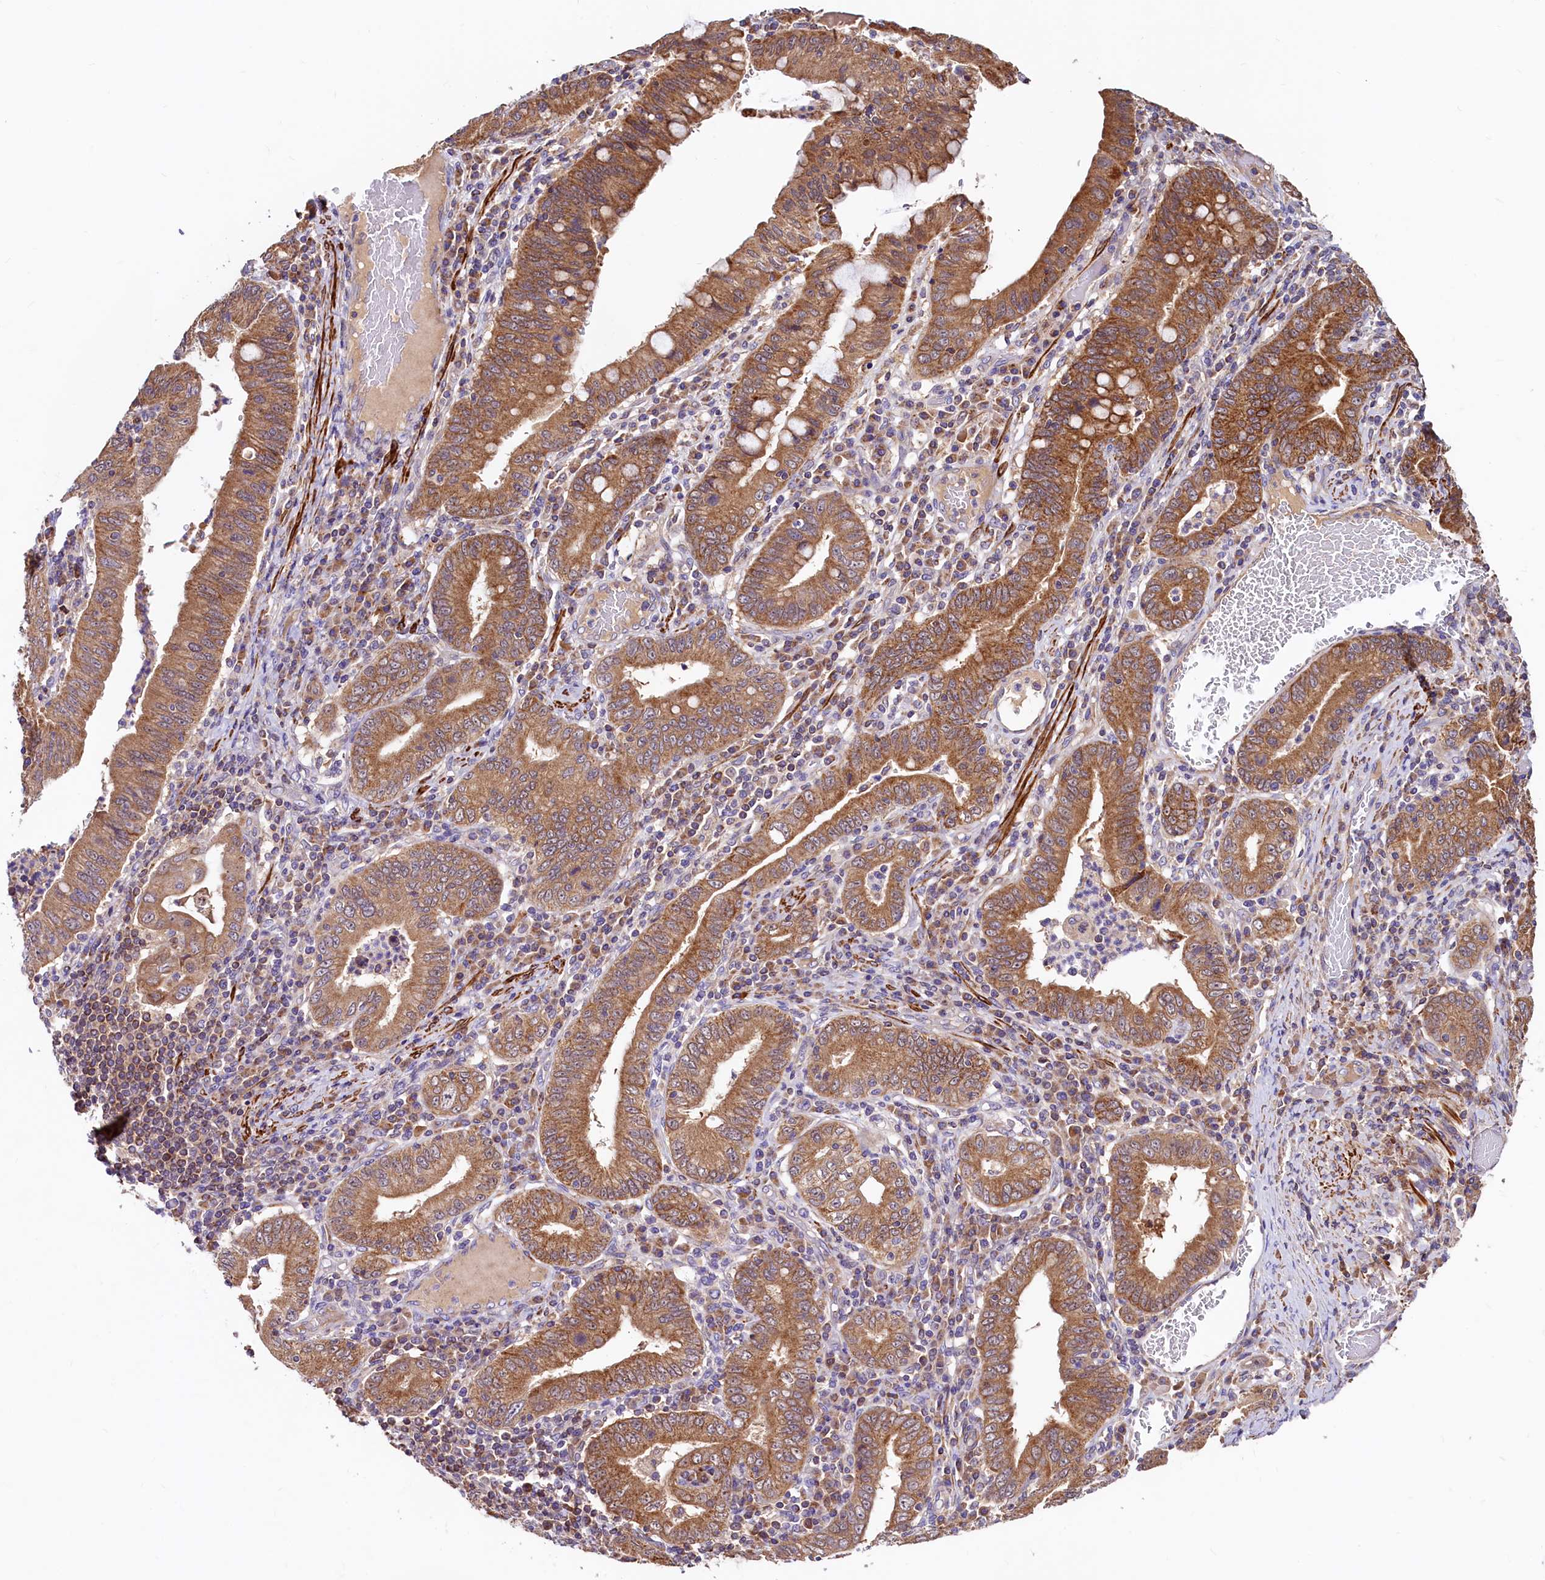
{"staining": {"intensity": "moderate", "quantity": ">75%", "location": "cytoplasmic/membranous"}, "tissue": "stomach cancer", "cell_type": "Tumor cells", "image_type": "cancer", "snomed": [{"axis": "morphology", "description": "Normal tissue, NOS"}, {"axis": "morphology", "description": "Adenocarcinoma, NOS"}, {"axis": "topography", "description": "Esophagus"}, {"axis": "topography", "description": "Stomach, upper"}, {"axis": "topography", "description": "Peripheral nerve tissue"}], "caption": "Protein expression analysis of stomach cancer shows moderate cytoplasmic/membranous staining in approximately >75% of tumor cells. (DAB (3,3'-diaminobenzidine) IHC, brown staining for protein, blue staining for nuclei).", "gene": "CIAO3", "patient": {"sex": "male", "age": 62}}